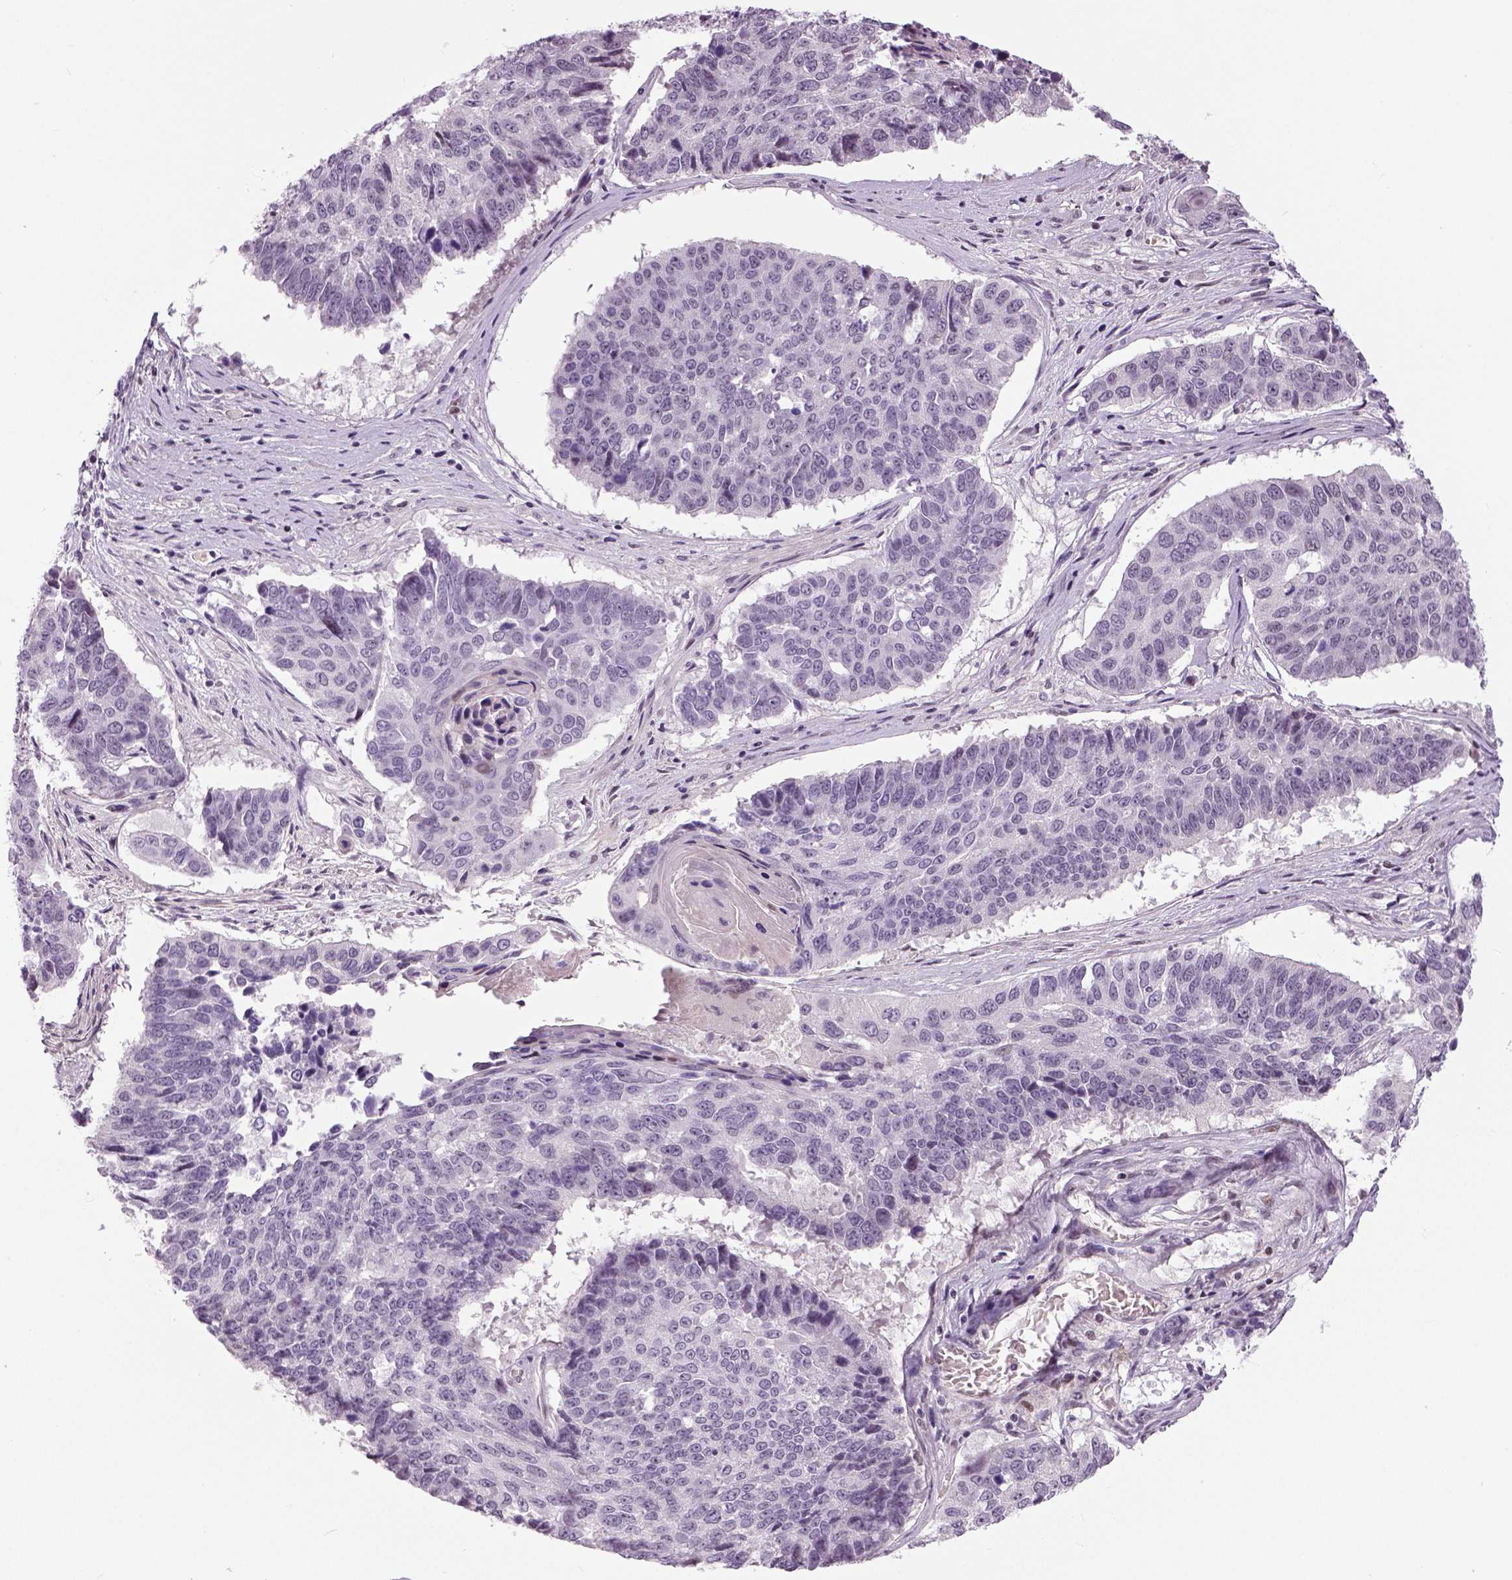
{"staining": {"intensity": "negative", "quantity": "none", "location": "none"}, "tissue": "lung cancer", "cell_type": "Tumor cells", "image_type": "cancer", "snomed": [{"axis": "morphology", "description": "Squamous cell carcinoma, NOS"}, {"axis": "topography", "description": "Lung"}], "caption": "This histopathology image is of lung squamous cell carcinoma stained with immunohistochemistry to label a protein in brown with the nuclei are counter-stained blue. There is no expression in tumor cells. (Stains: DAB immunohistochemistry (IHC) with hematoxylin counter stain, Microscopy: brightfield microscopy at high magnification).", "gene": "NECAB1", "patient": {"sex": "male", "age": 73}}